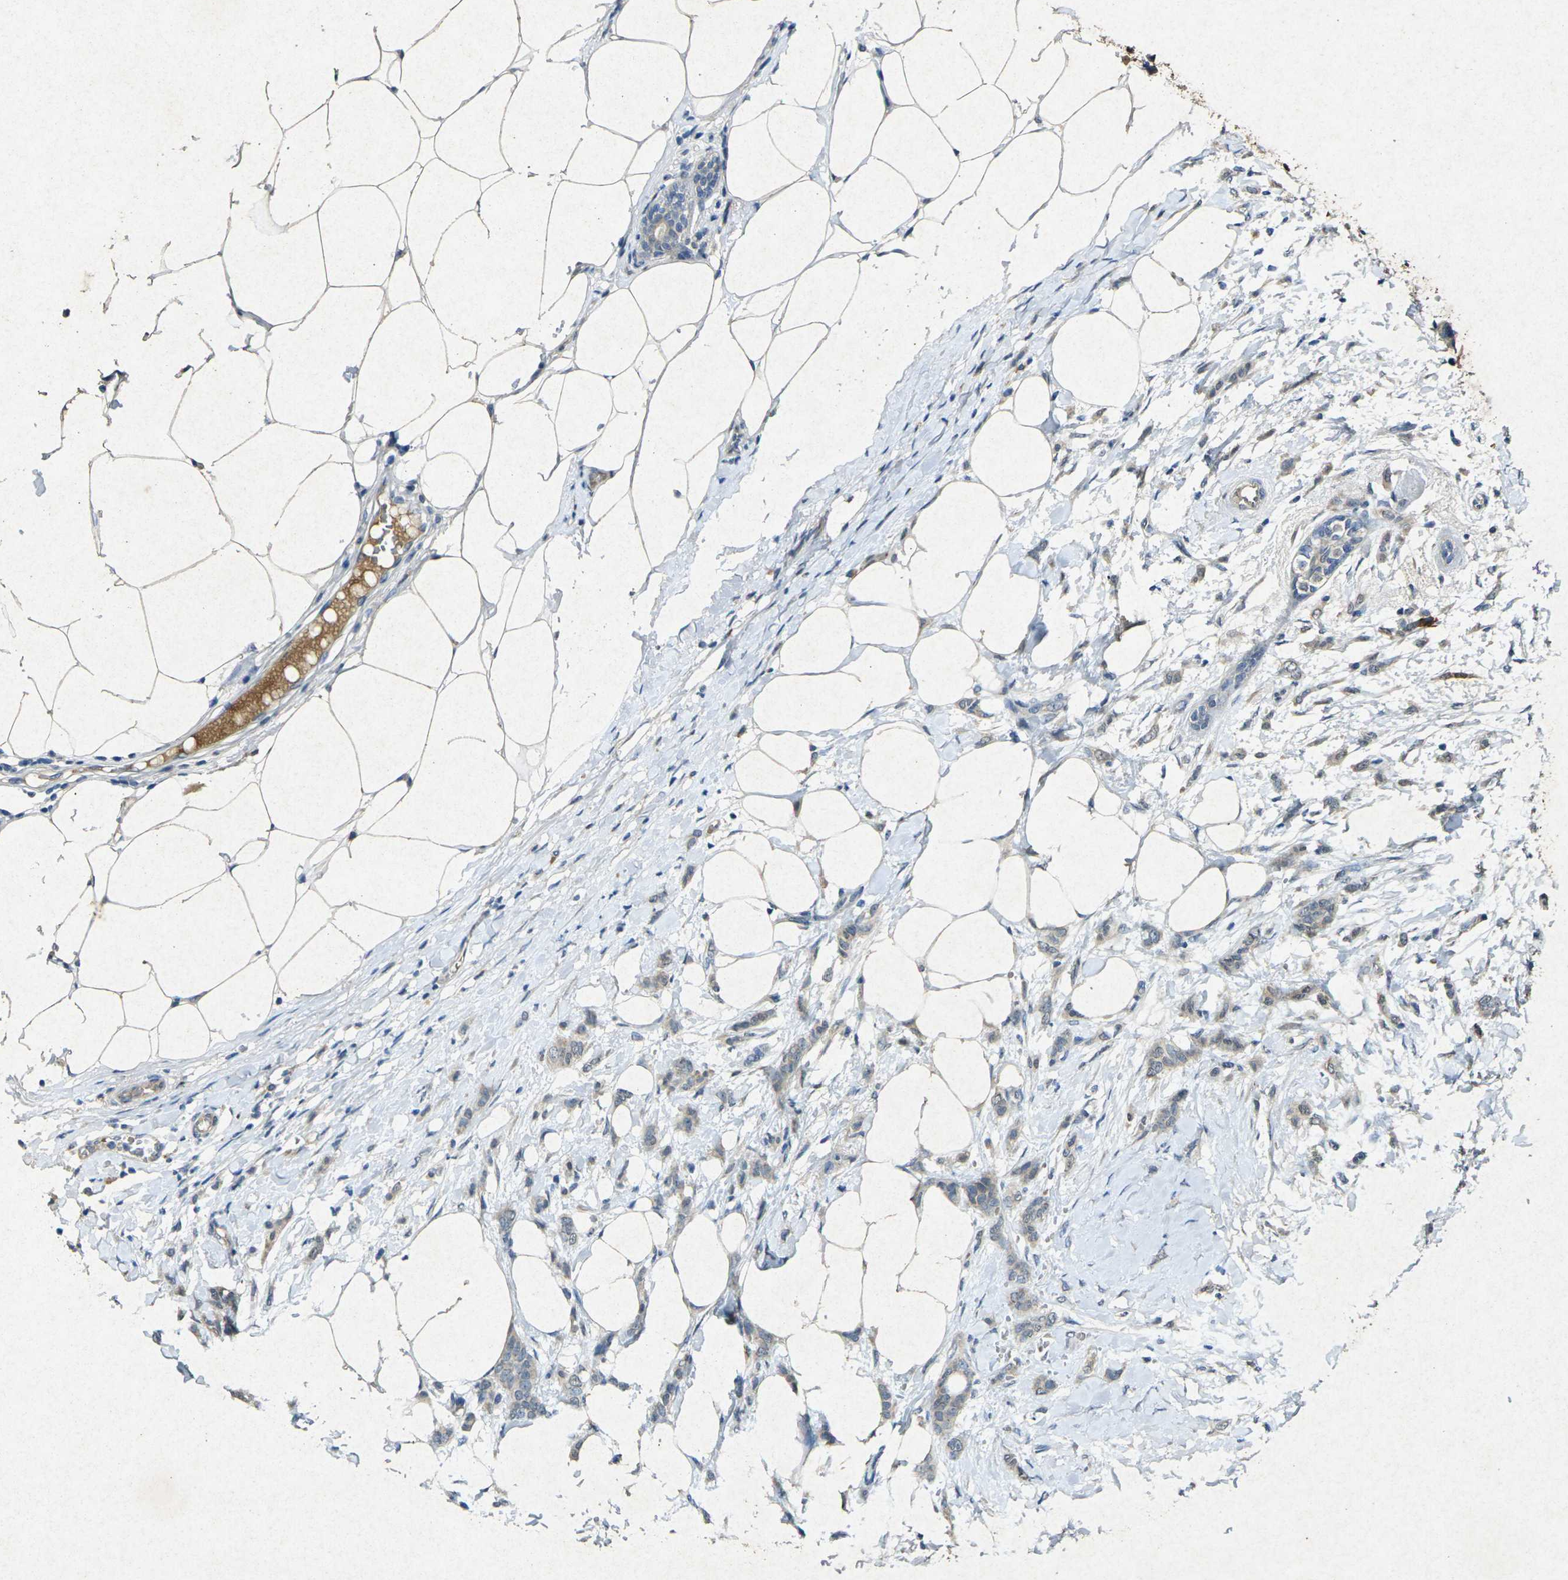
{"staining": {"intensity": "weak", "quantity": ">75%", "location": "cytoplasmic/membranous"}, "tissue": "breast cancer", "cell_type": "Tumor cells", "image_type": "cancer", "snomed": [{"axis": "morphology", "description": "Lobular carcinoma, in situ"}, {"axis": "morphology", "description": "Lobular carcinoma"}, {"axis": "topography", "description": "Breast"}], "caption": "DAB (3,3'-diaminobenzidine) immunohistochemical staining of human breast lobular carcinoma in situ demonstrates weak cytoplasmic/membranous protein staining in about >75% of tumor cells.", "gene": "RGMA", "patient": {"sex": "female", "age": 41}}